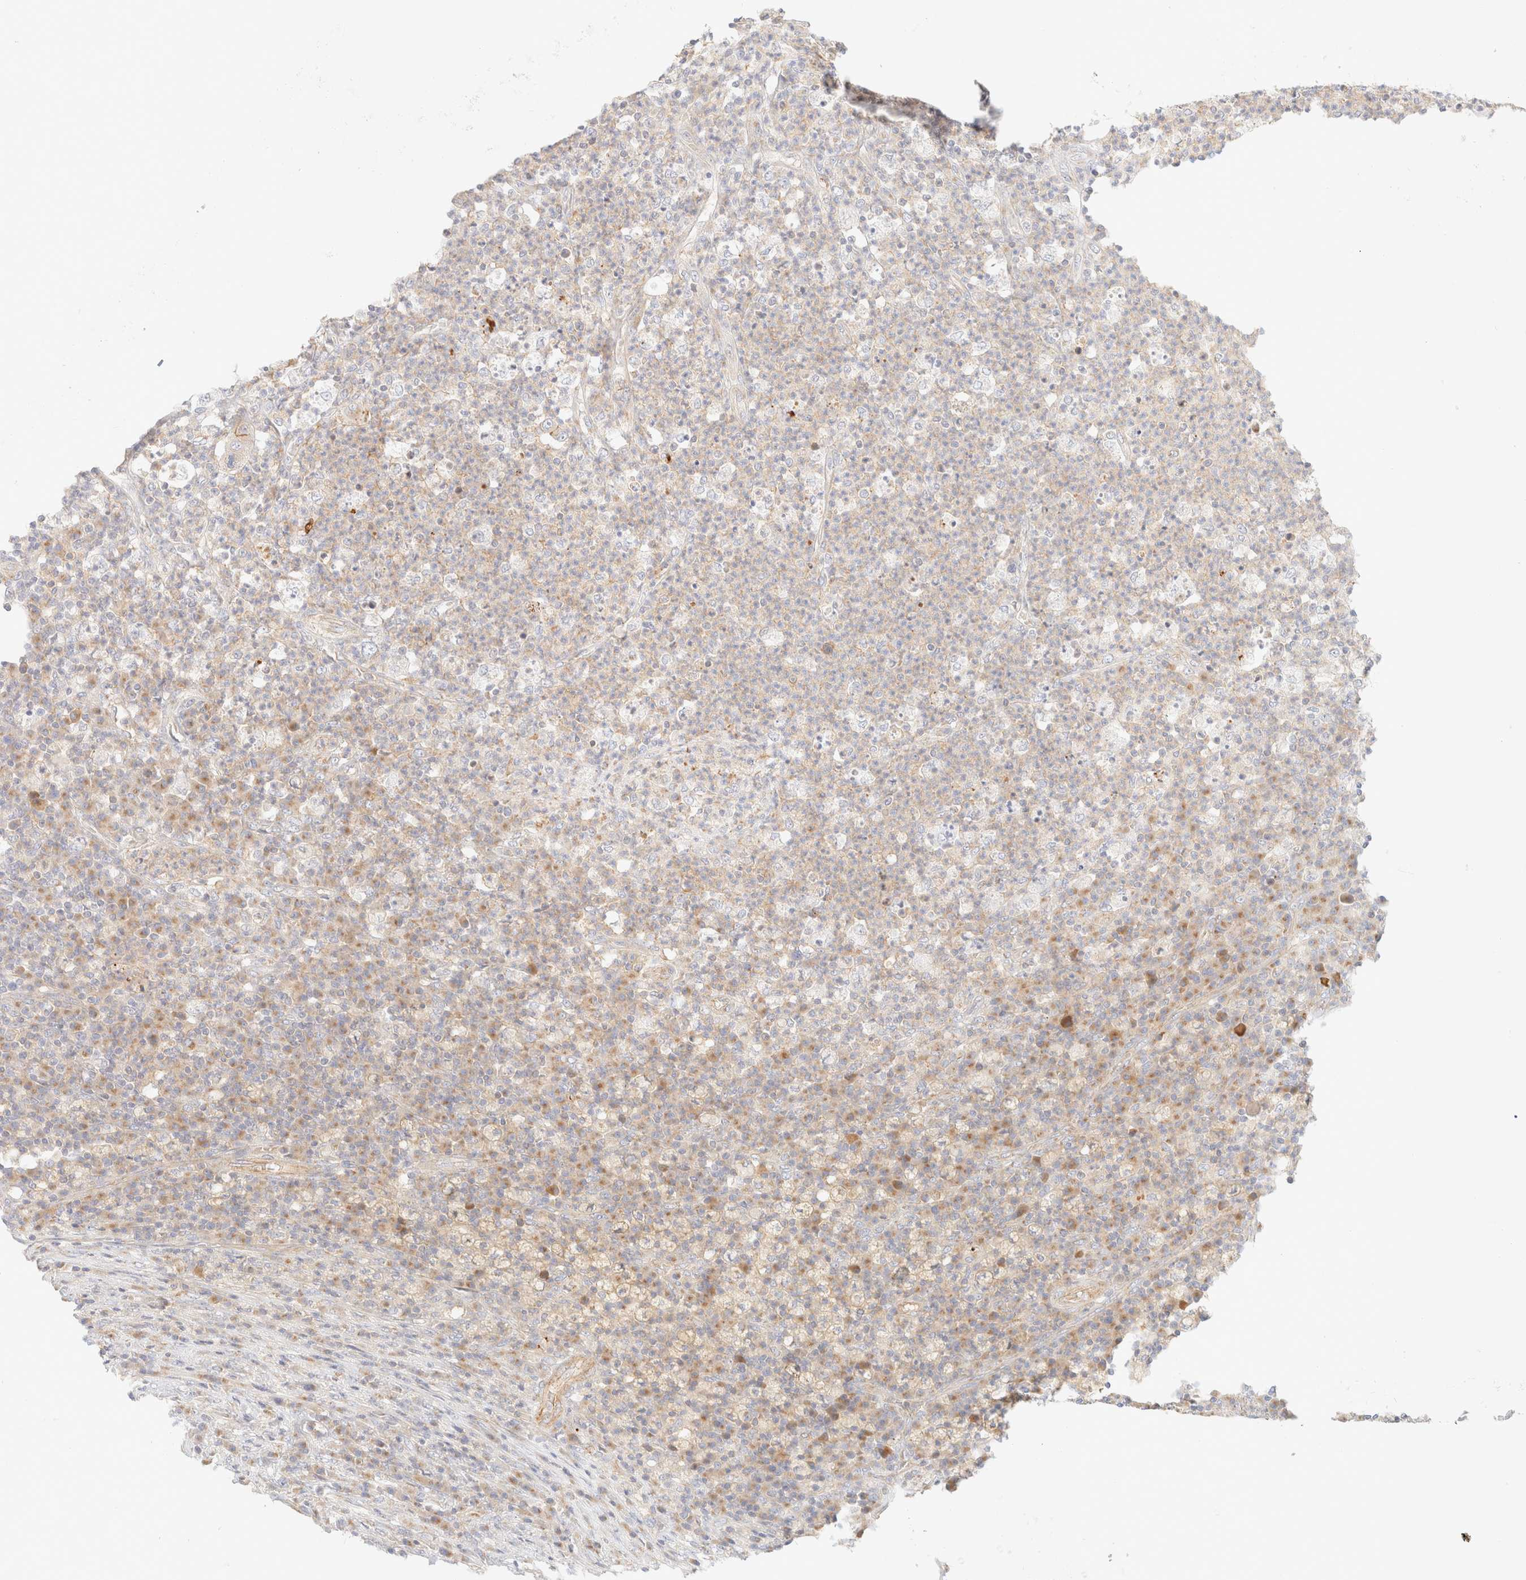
{"staining": {"intensity": "weak", "quantity": "25%-75%", "location": "cytoplasmic/membranous"}, "tissue": "colorectal cancer", "cell_type": "Tumor cells", "image_type": "cancer", "snomed": [{"axis": "morphology", "description": "Adenocarcinoma, NOS"}, {"axis": "topography", "description": "Colon"}], "caption": "Immunohistochemistry (IHC) photomicrograph of human colorectal cancer (adenocarcinoma) stained for a protein (brown), which shows low levels of weak cytoplasmic/membranous expression in approximately 25%-75% of tumor cells.", "gene": "MYO10", "patient": {"sex": "male", "age": 83}}